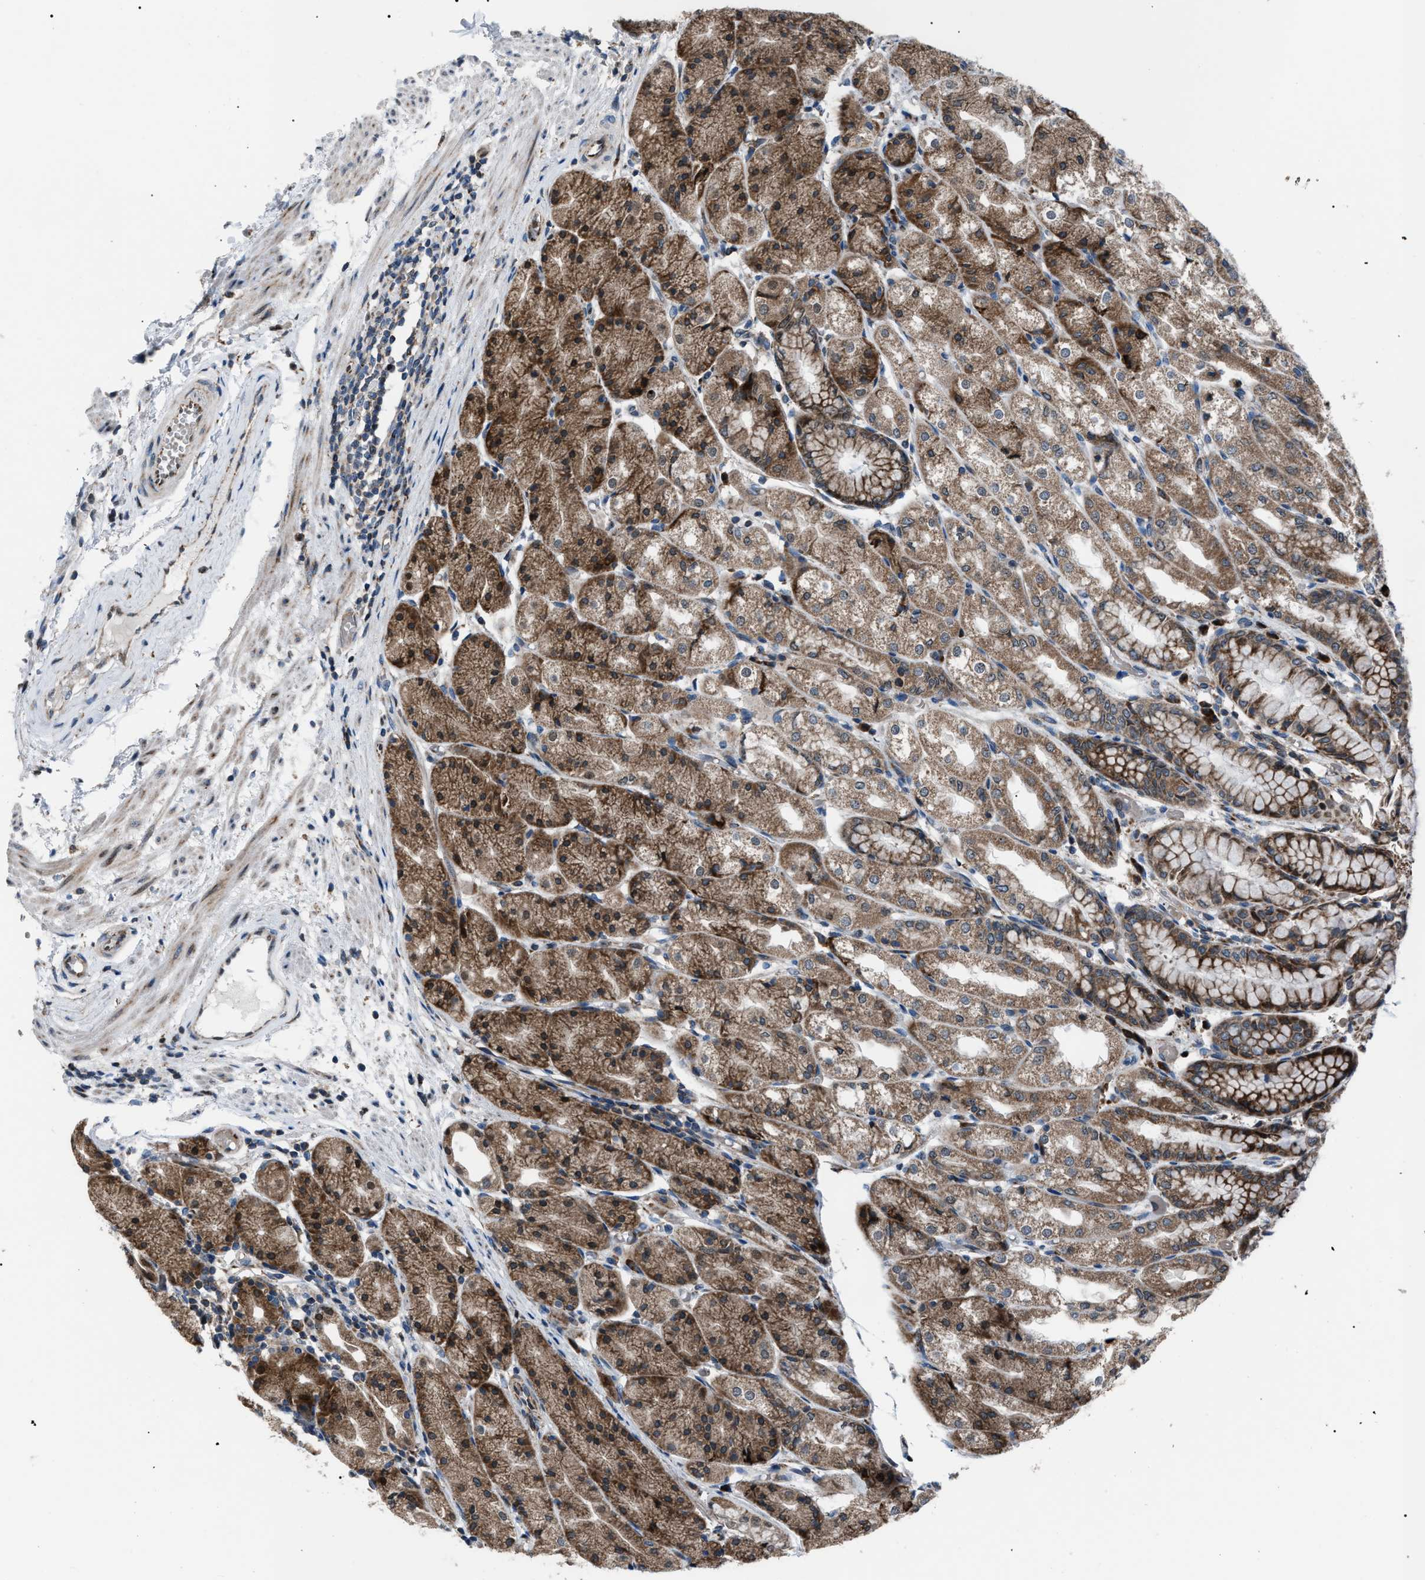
{"staining": {"intensity": "strong", "quantity": ">75%", "location": "cytoplasmic/membranous"}, "tissue": "stomach", "cell_type": "Glandular cells", "image_type": "normal", "snomed": [{"axis": "morphology", "description": "Normal tissue, NOS"}, {"axis": "topography", "description": "Stomach, upper"}], "caption": "Human stomach stained with a brown dye shows strong cytoplasmic/membranous positive positivity in approximately >75% of glandular cells.", "gene": "AGO2", "patient": {"sex": "male", "age": 72}}